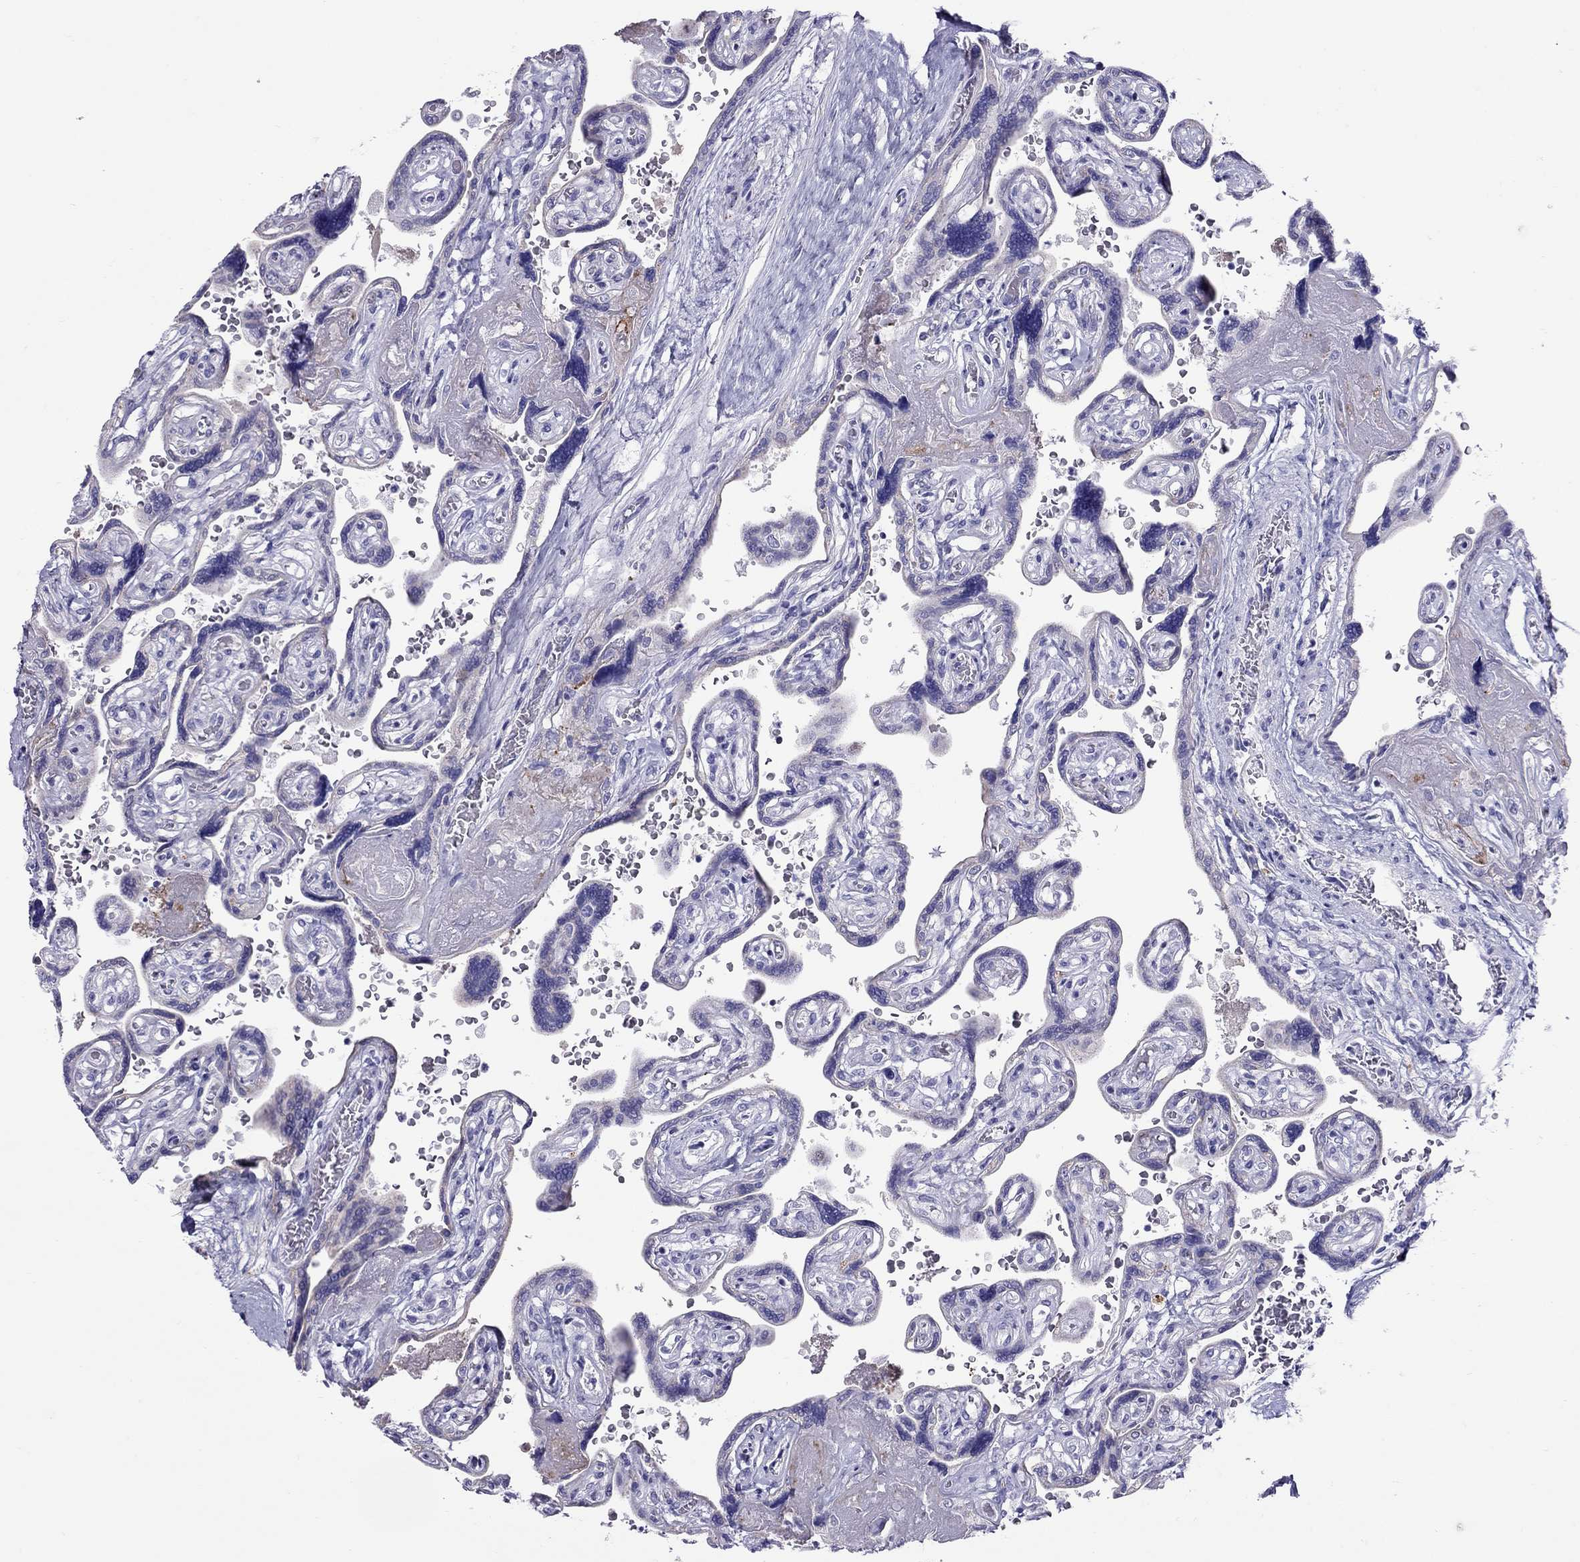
{"staining": {"intensity": "negative", "quantity": "none", "location": "none"}, "tissue": "placenta", "cell_type": "Decidual cells", "image_type": "normal", "snomed": [{"axis": "morphology", "description": "Normal tissue, NOS"}, {"axis": "topography", "description": "Placenta"}], "caption": "This is an immunohistochemistry (IHC) image of normal human placenta. There is no expression in decidual cells.", "gene": "CLPSL2", "patient": {"sex": "female", "age": 32}}